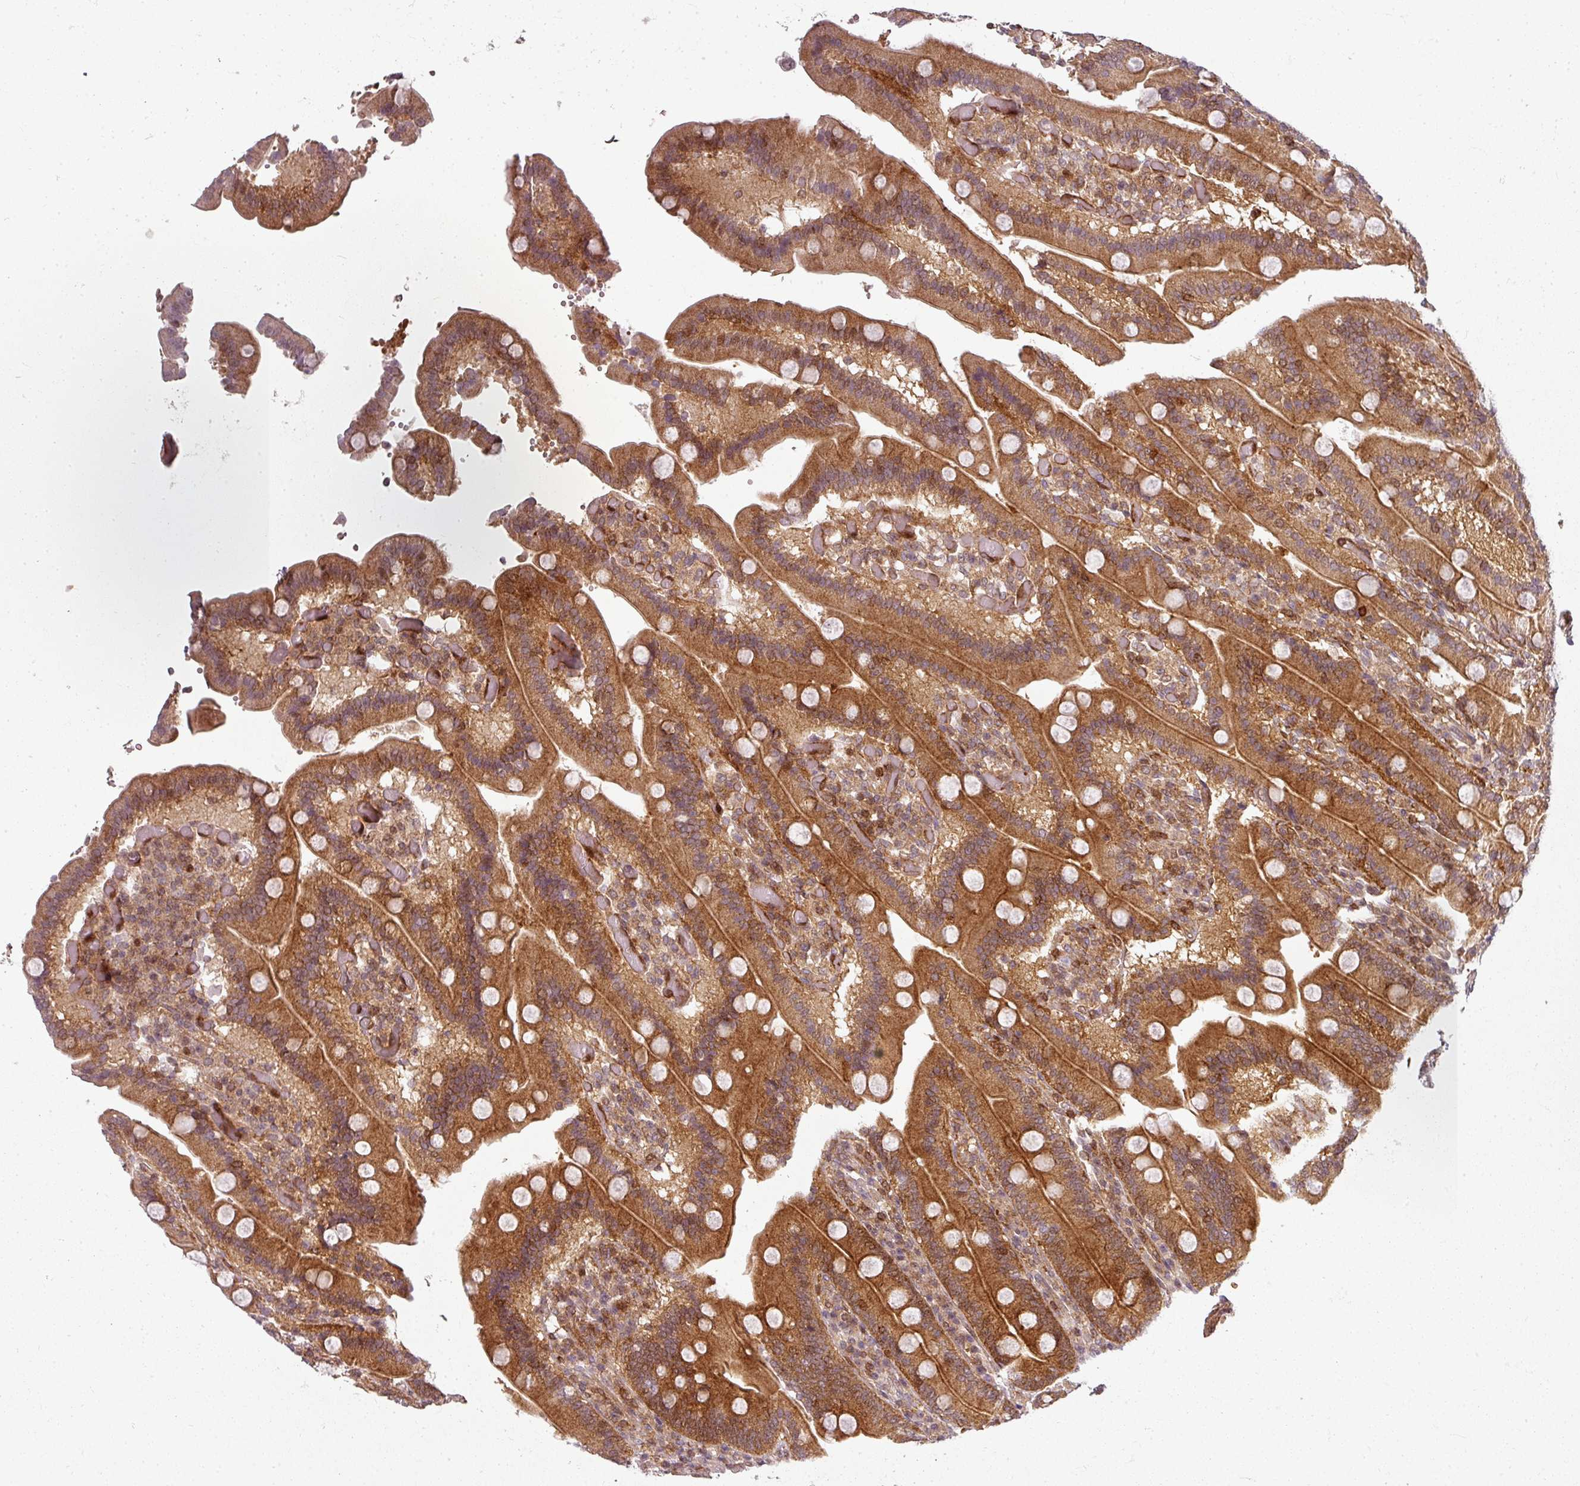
{"staining": {"intensity": "strong", "quantity": ">75%", "location": "cytoplasmic/membranous"}, "tissue": "duodenum", "cell_type": "Glandular cells", "image_type": "normal", "snomed": [{"axis": "morphology", "description": "Normal tissue, NOS"}, {"axis": "topography", "description": "Duodenum"}], "caption": "A high-resolution image shows immunohistochemistry staining of unremarkable duodenum, which displays strong cytoplasmic/membranous positivity in approximately >75% of glandular cells.", "gene": "CLIC1", "patient": {"sex": "female", "age": 62}}